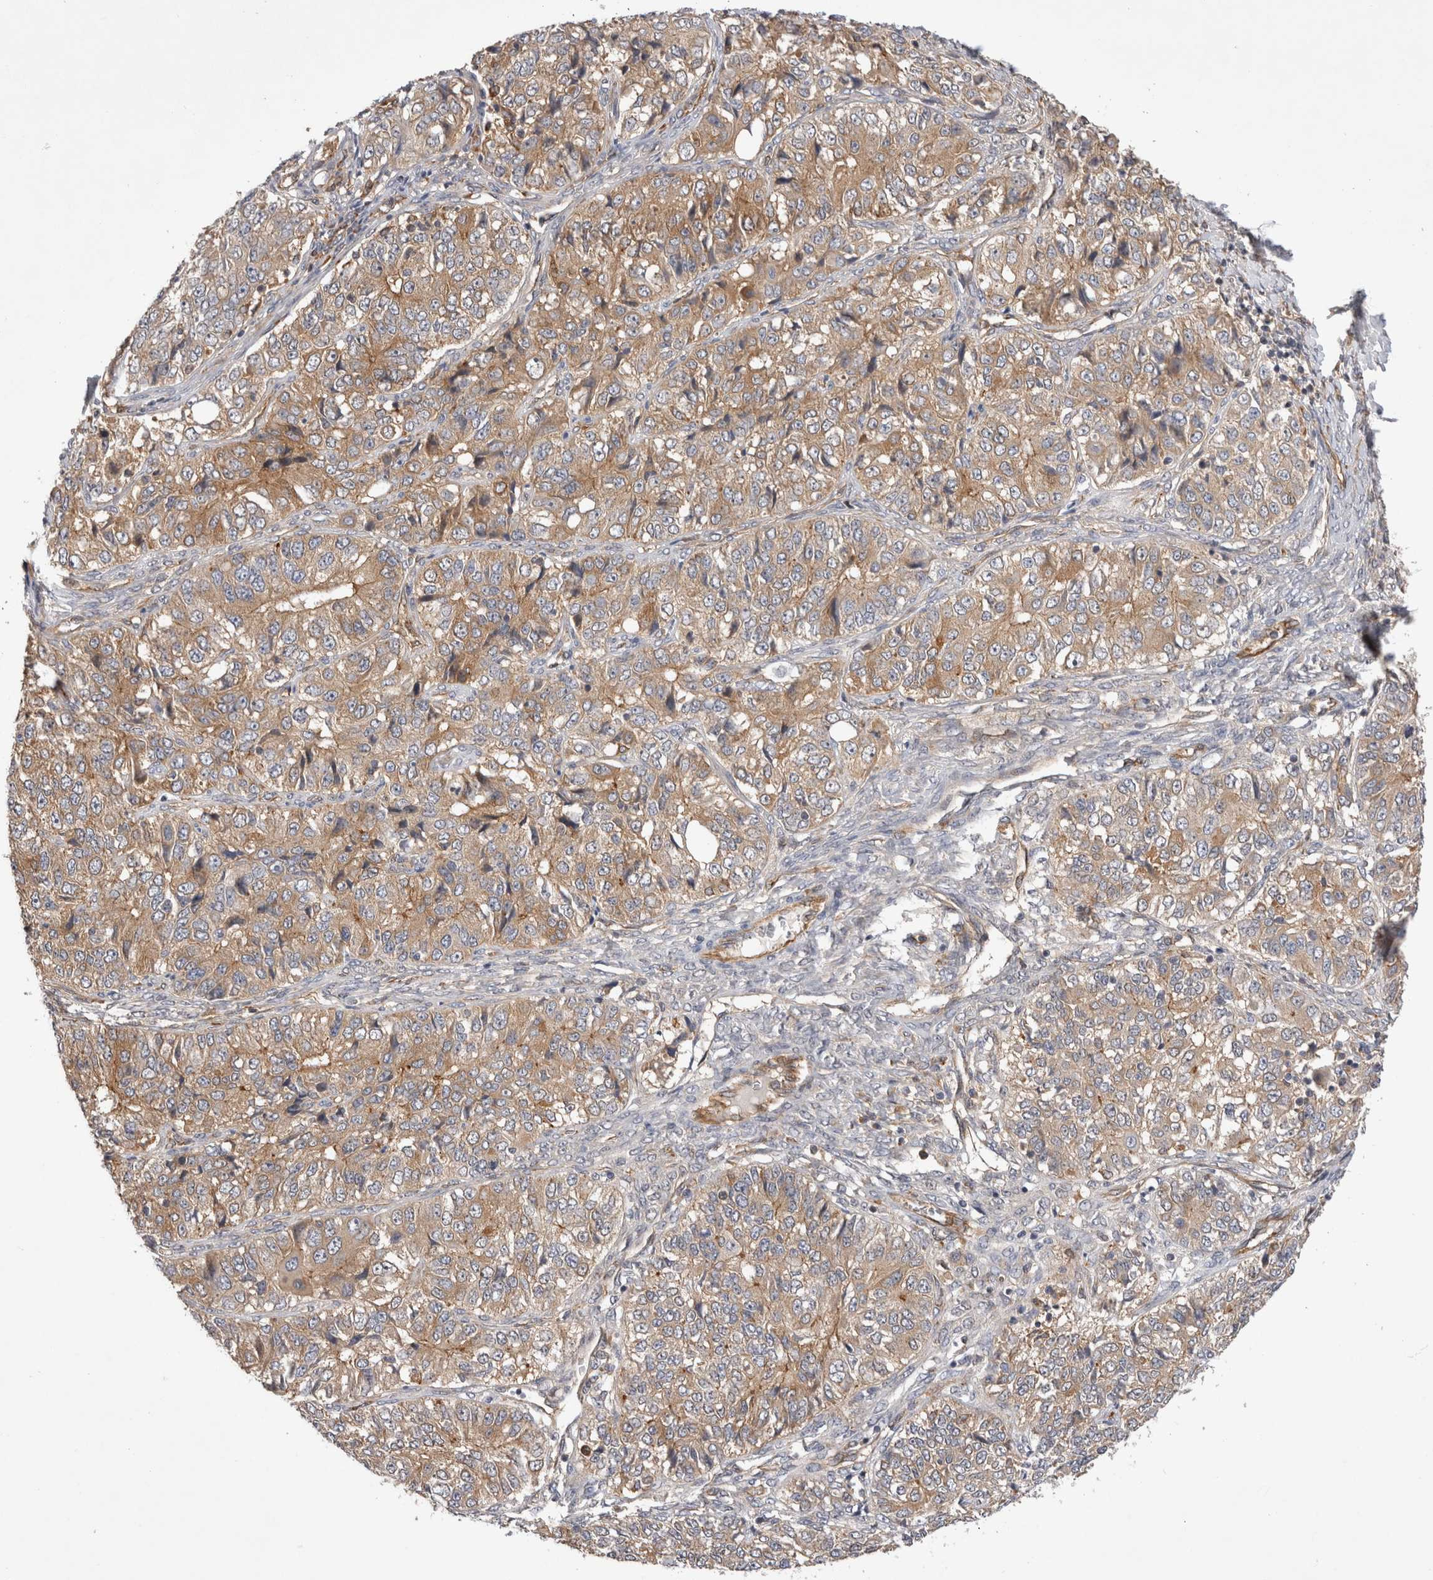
{"staining": {"intensity": "moderate", "quantity": ">75%", "location": "cytoplasmic/membranous"}, "tissue": "ovarian cancer", "cell_type": "Tumor cells", "image_type": "cancer", "snomed": [{"axis": "morphology", "description": "Carcinoma, endometroid"}, {"axis": "topography", "description": "Ovary"}], "caption": "Protein staining by immunohistochemistry (IHC) displays moderate cytoplasmic/membranous positivity in approximately >75% of tumor cells in endometroid carcinoma (ovarian).", "gene": "BNIP2", "patient": {"sex": "female", "age": 51}}